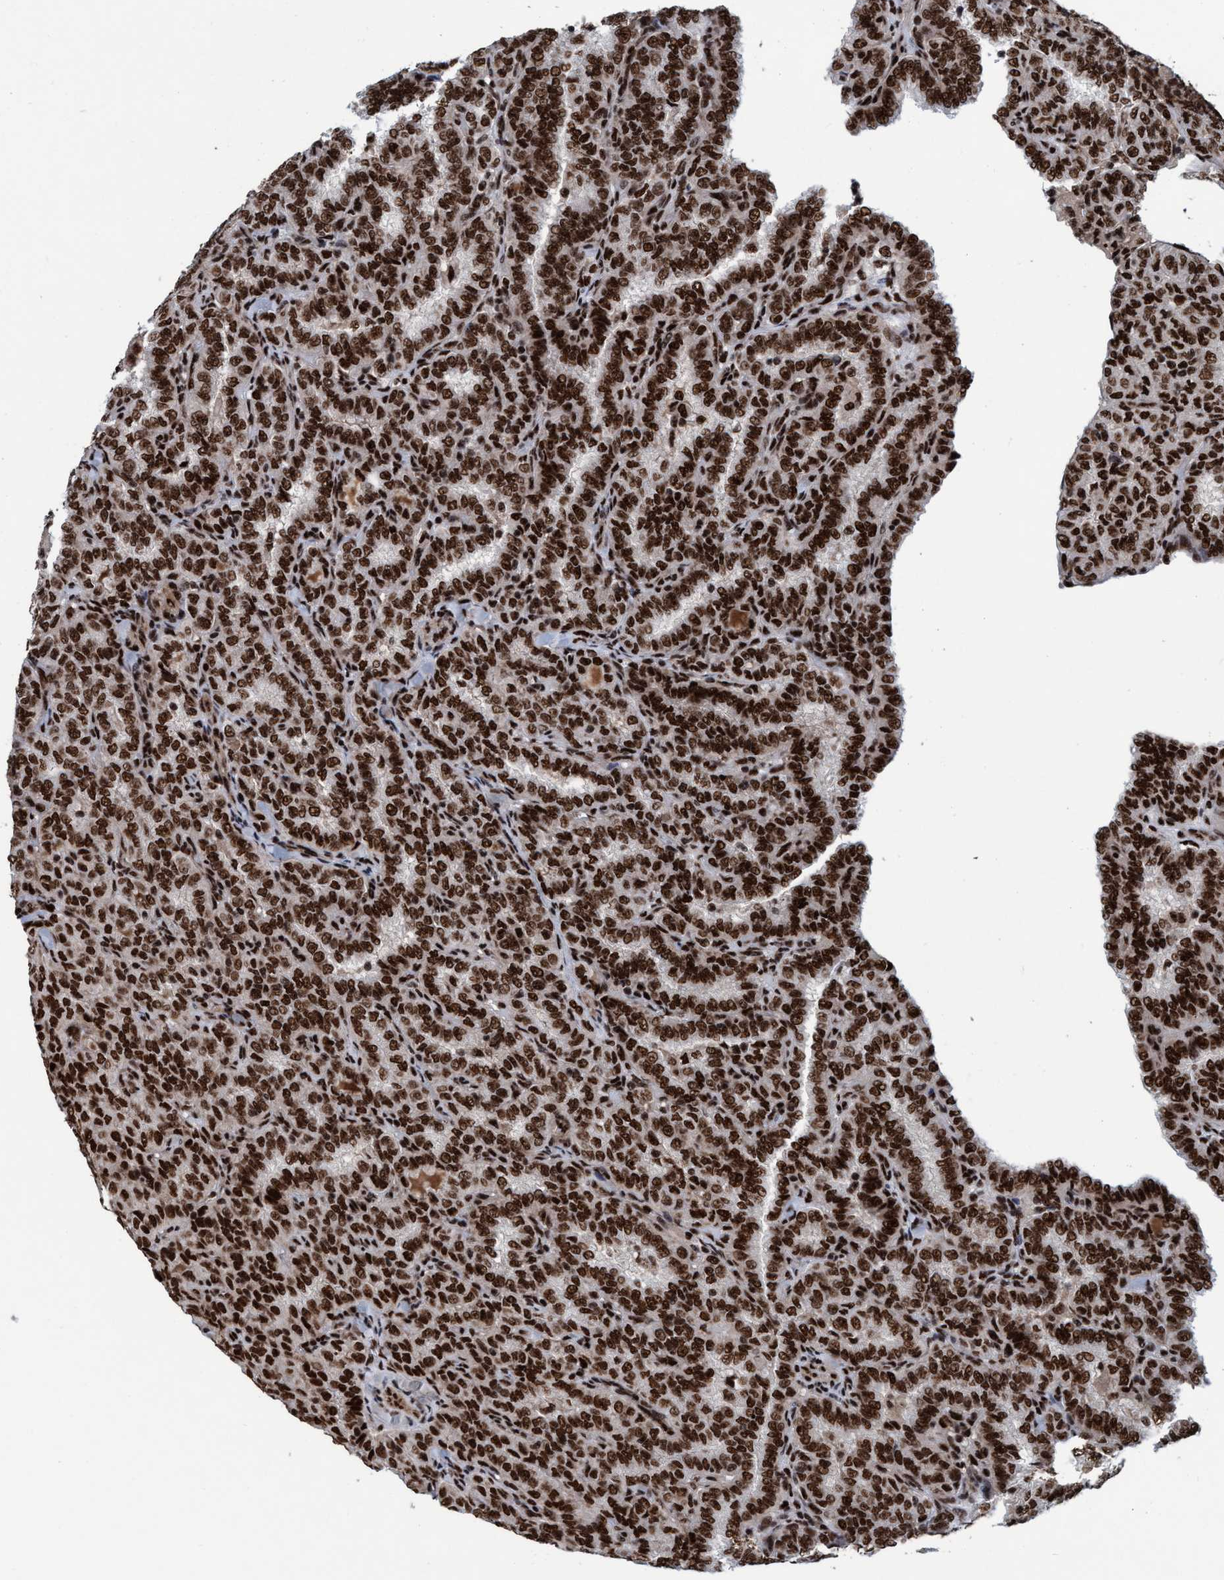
{"staining": {"intensity": "strong", "quantity": ">75%", "location": "nuclear"}, "tissue": "thyroid cancer", "cell_type": "Tumor cells", "image_type": "cancer", "snomed": [{"axis": "morphology", "description": "Papillary adenocarcinoma, NOS"}, {"axis": "topography", "description": "Thyroid gland"}], "caption": "Thyroid cancer tissue demonstrates strong nuclear staining in approximately >75% of tumor cells, visualized by immunohistochemistry. (IHC, brightfield microscopy, high magnification).", "gene": "TOPBP1", "patient": {"sex": "female", "age": 30}}